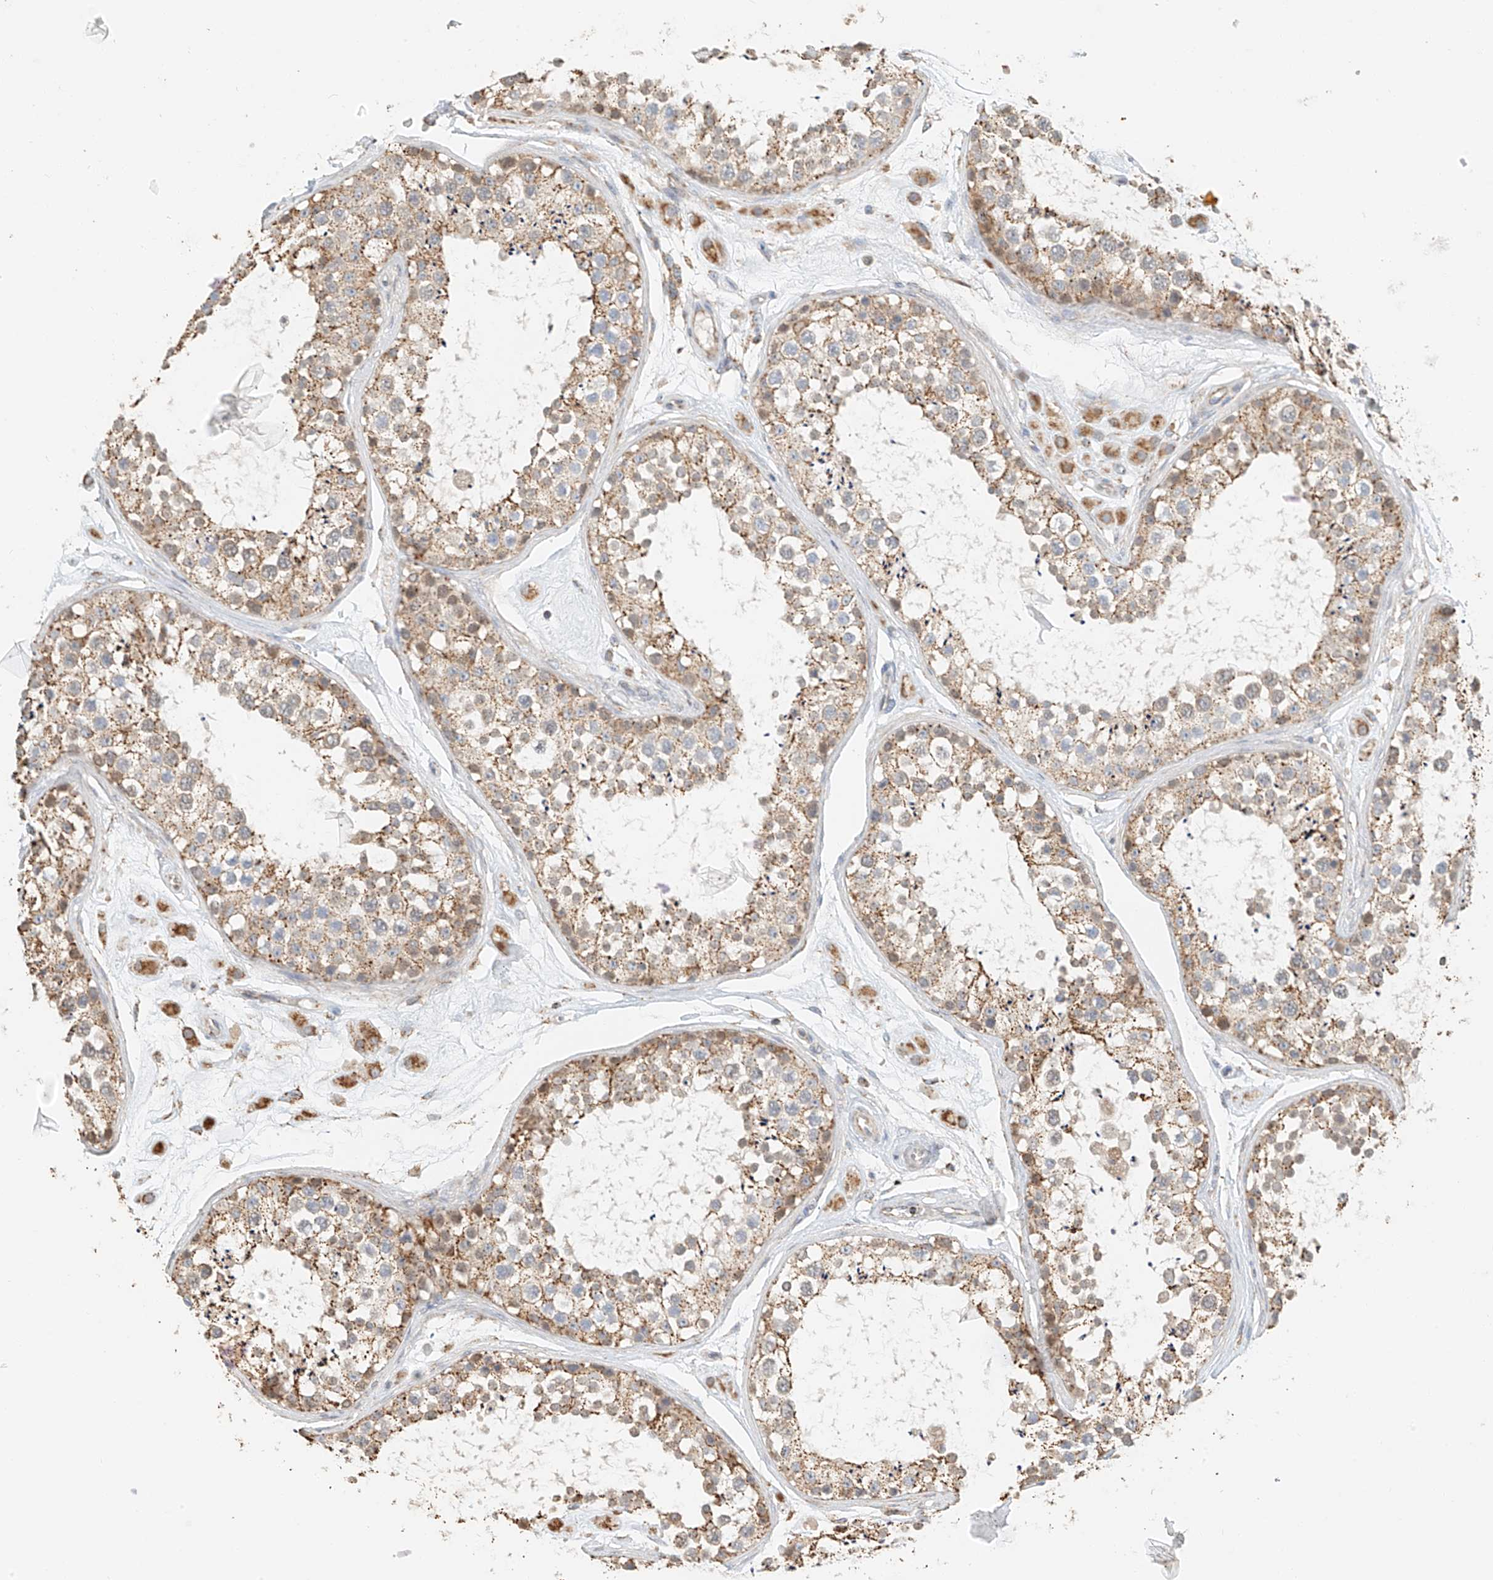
{"staining": {"intensity": "moderate", "quantity": "25%-75%", "location": "cytoplasmic/membranous"}, "tissue": "testis", "cell_type": "Cells in seminiferous ducts", "image_type": "normal", "snomed": [{"axis": "morphology", "description": "Normal tissue, NOS"}, {"axis": "topography", "description": "Testis"}], "caption": "Immunohistochemistry (IHC) of unremarkable human testis exhibits medium levels of moderate cytoplasmic/membranous positivity in about 25%-75% of cells in seminiferous ducts.", "gene": "YIPF7", "patient": {"sex": "male", "age": 25}}